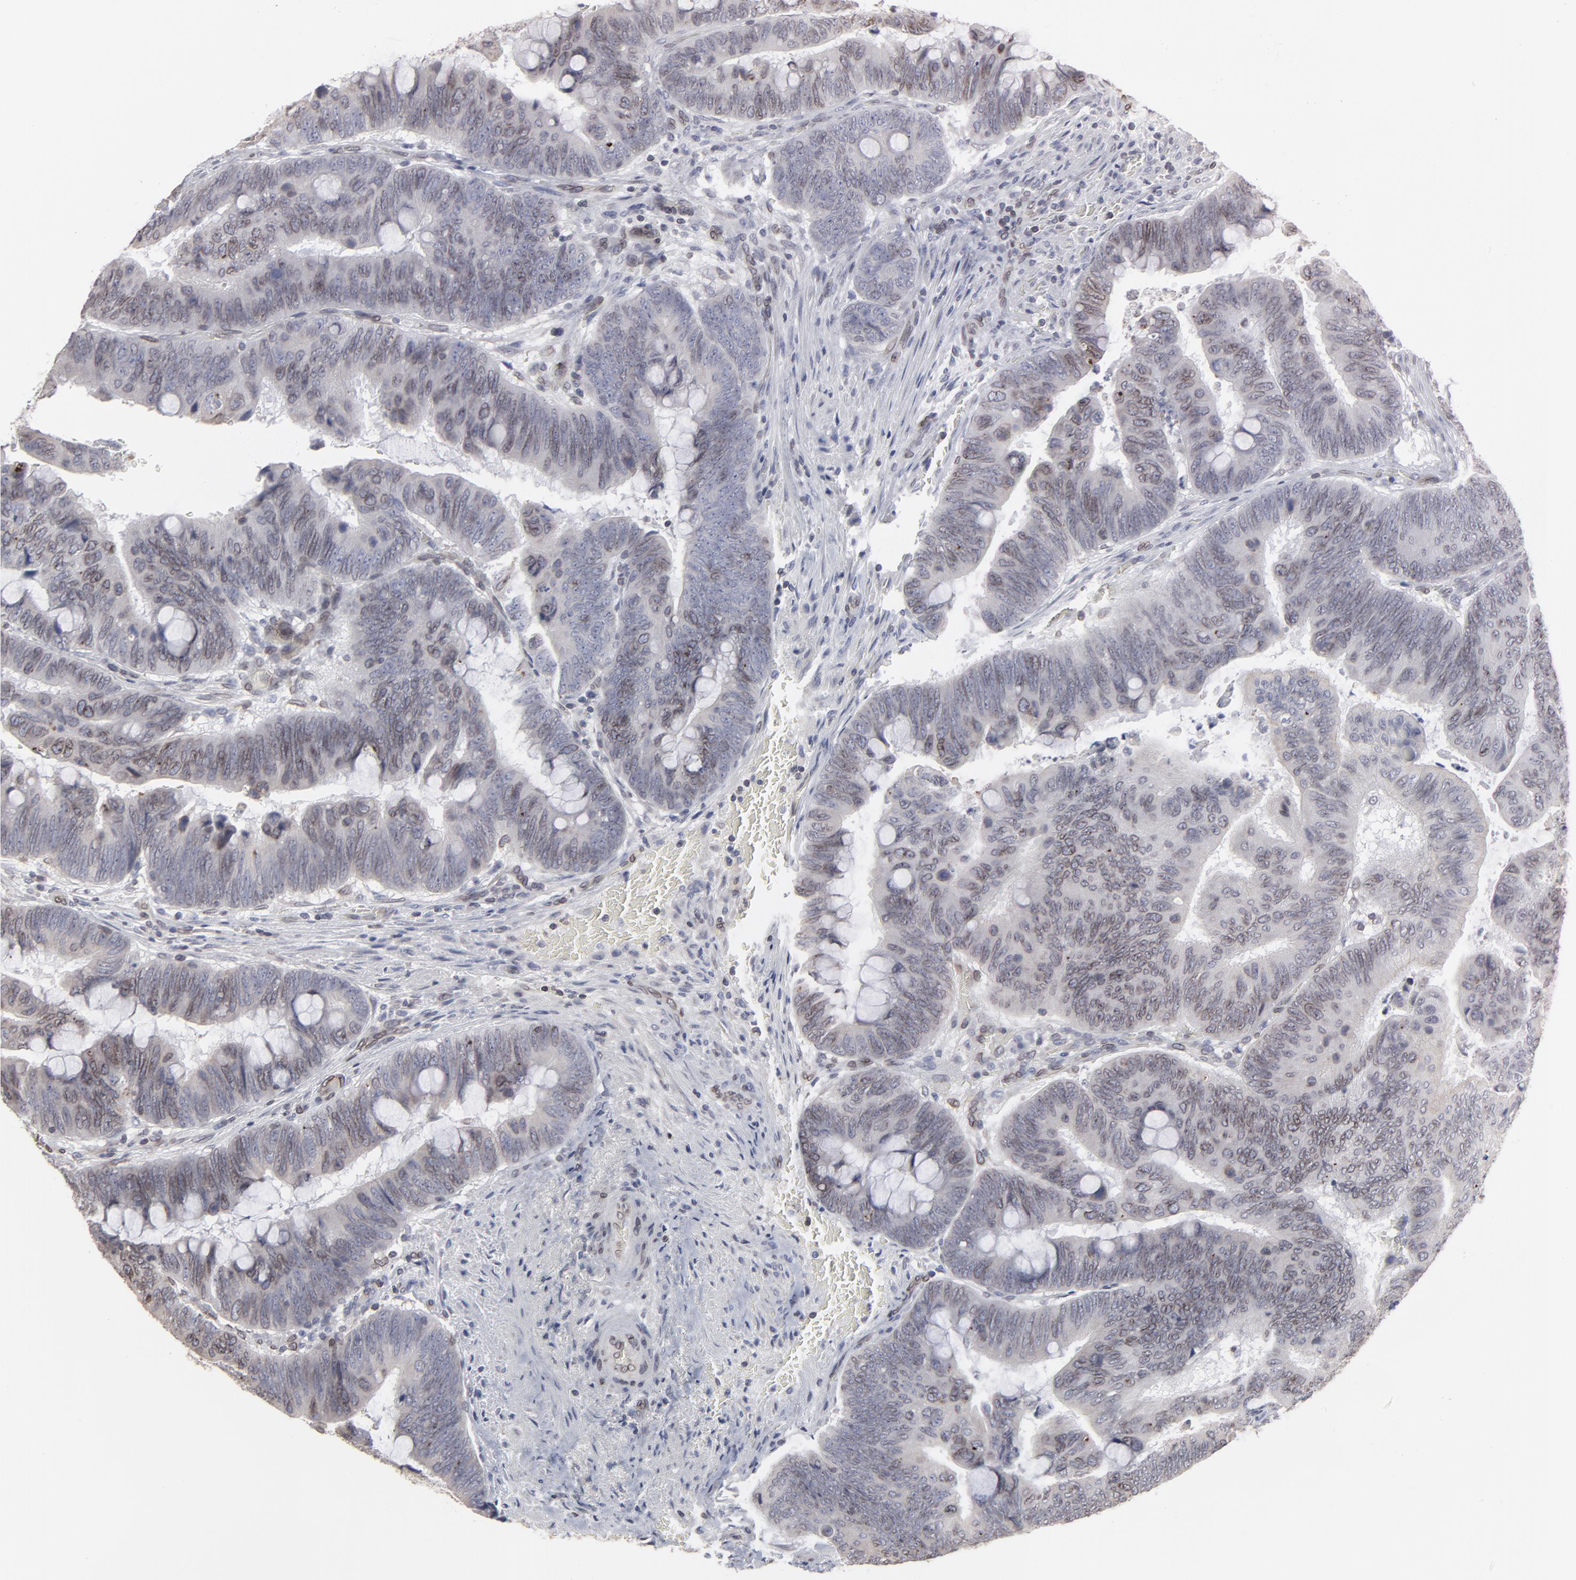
{"staining": {"intensity": "weak", "quantity": "25%-75%", "location": "cytoplasmic/membranous,nuclear"}, "tissue": "colorectal cancer", "cell_type": "Tumor cells", "image_type": "cancer", "snomed": [{"axis": "morphology", "description": "Normal tissue, NOS"}, {"axis": "morphology", "description": "Adenocarcinoma, NOS"}, {"axis": "topography", "description": "Rectum"}], "caption": "IHC of colorectal cancer (adenocarcinoma) exhibits low levels of weak cytoplasmic/membranous and nuclear staining in about 25%-75% of tumor cells.", "gene": "SYNE2", "patient": {"sex": "male", "age": 92}}